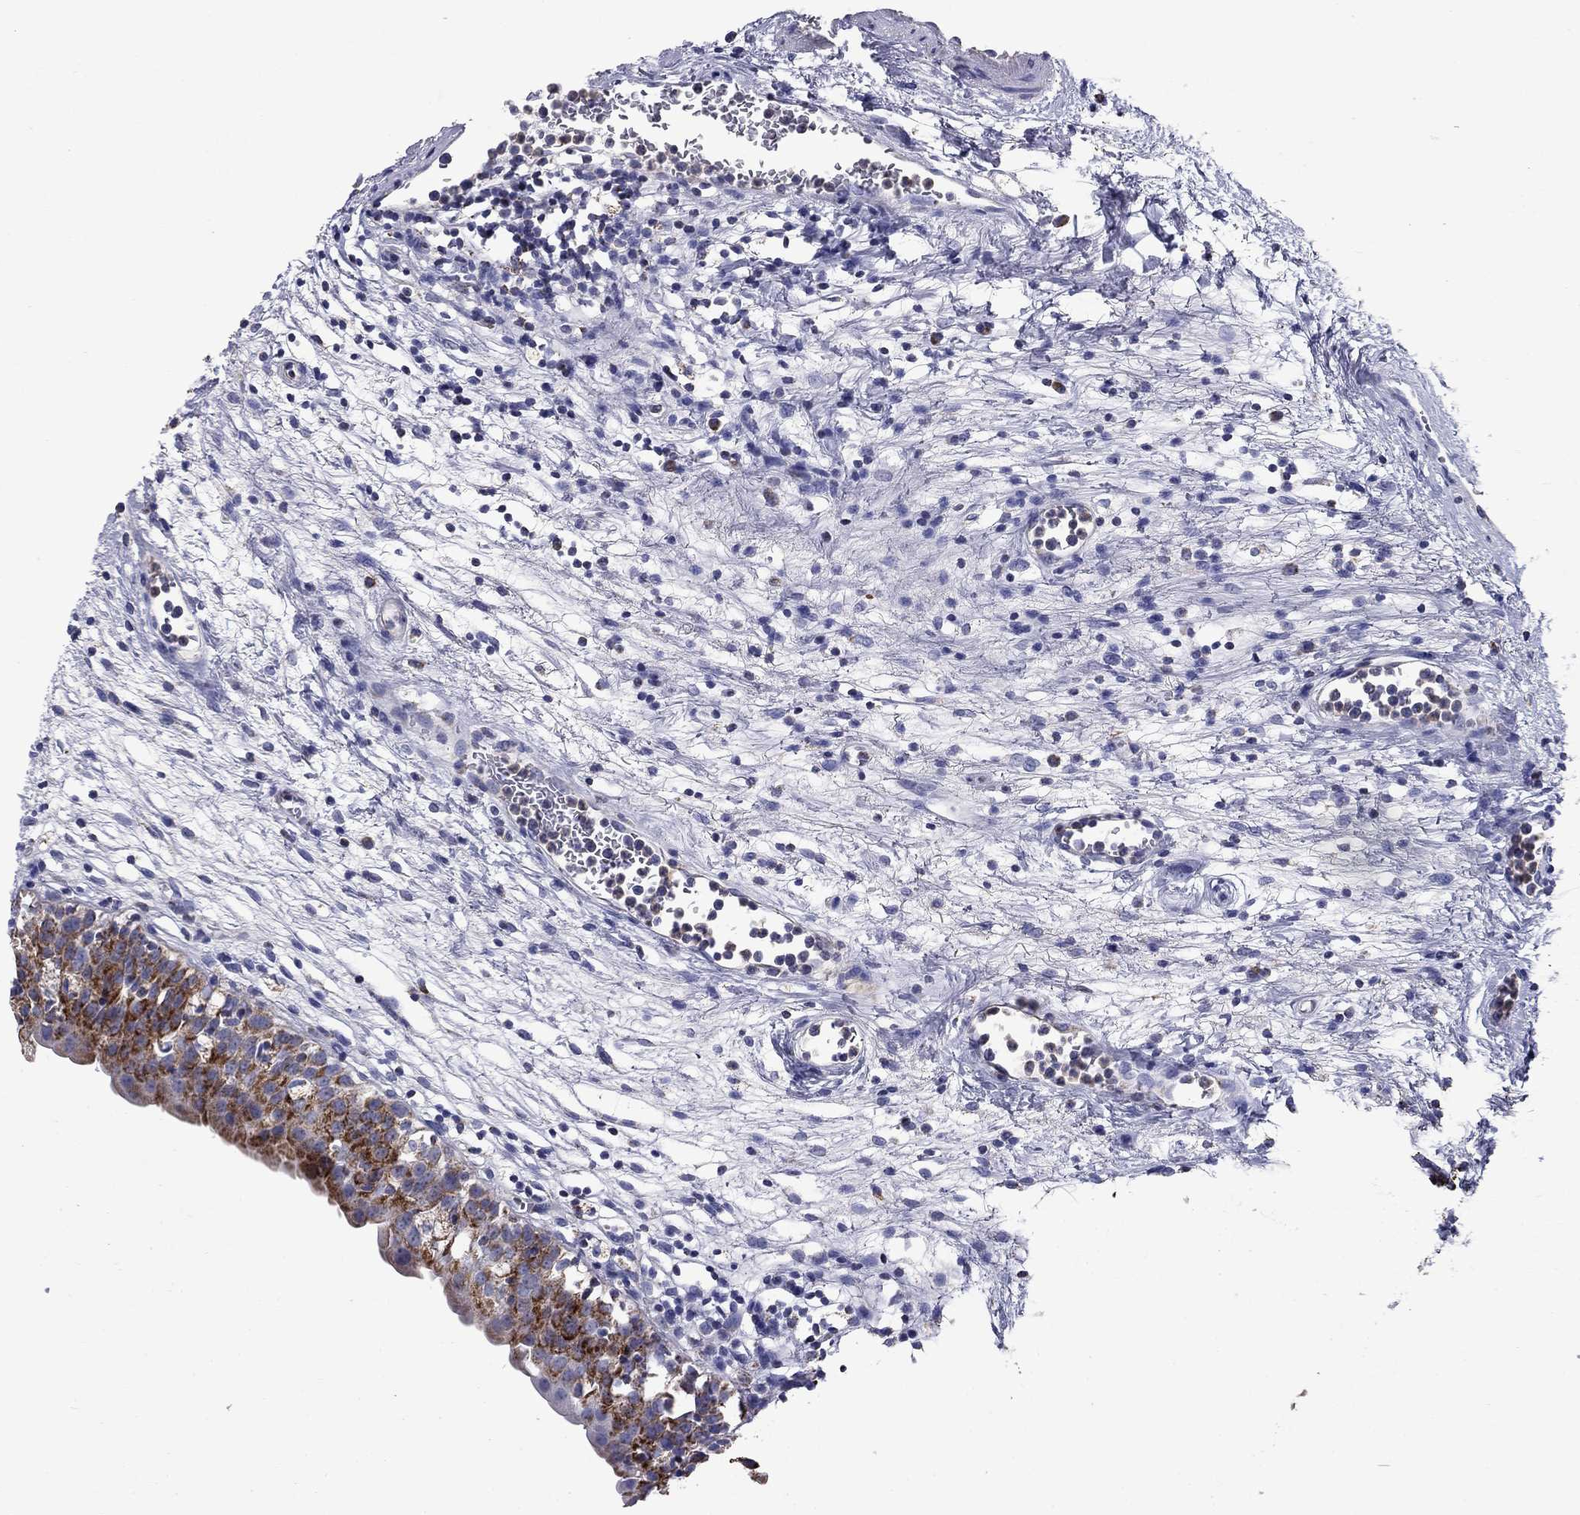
{"staining": {"intensity": "moderate", "quantity": ">75%", "location": "cytoplasmic/membranous"}, "tissue": "urinary bladder", "cell_type": "Urothelial cells", "image_type": "normal", "snomed": [{"axis": "morphology", "description": "Normal tissue, NOS"}, {"axis": "topography", "description": "Urinary bladder"}], "caption": "IHC photomicrograph of unremarkable human urinary bladder stained for a protein (brown), which displays medium levels of moderate cytoplasmic/membranous expression in about >75% of urothelial cells.", "gene": "NDUFA4L2", "patient": {"sex": "male", "age": 76}}